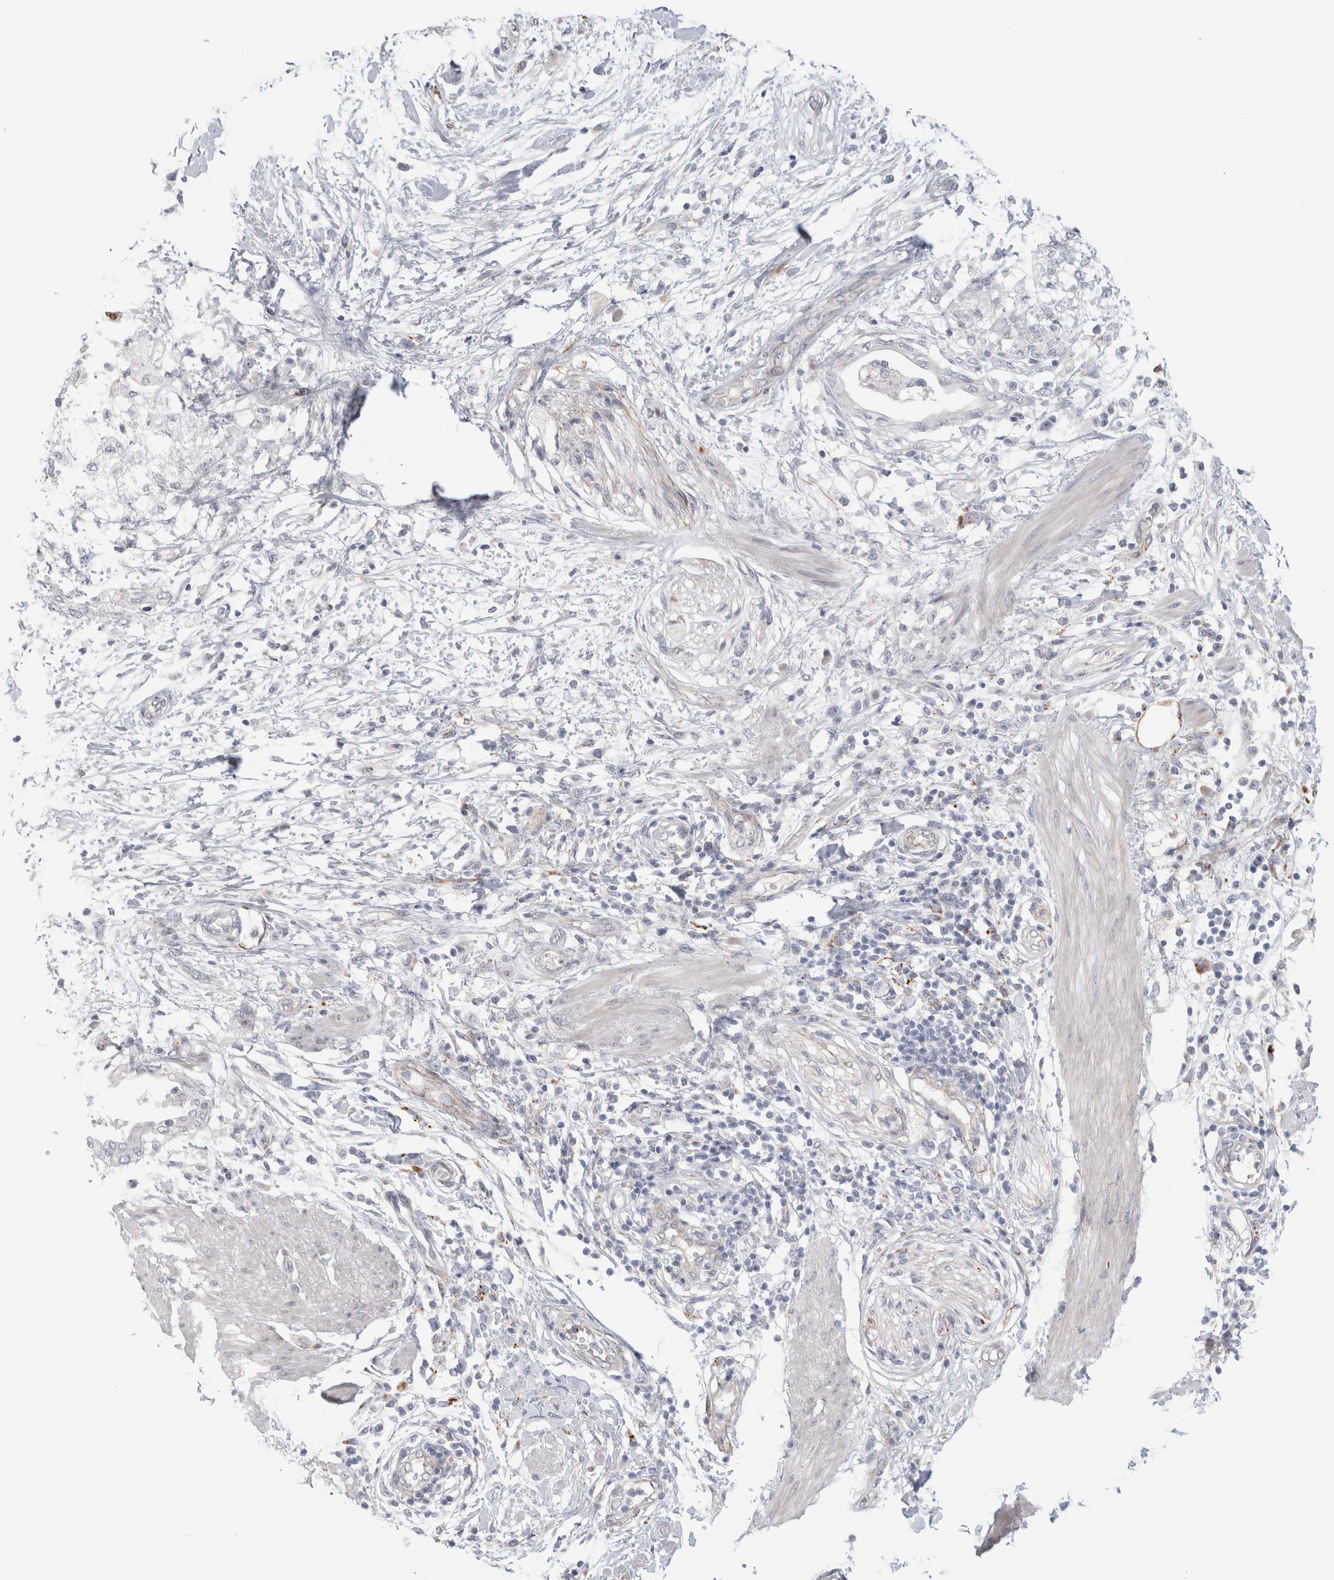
{"staining": {"intensity": "negative", "quantity": "none", "location": "none"}, "tissue": "pancreatic cancer", "cell_type": "Tumor cells", "image_type": "cancer", "snomed": [{"axis": "morphology", "description": "Normal tissue, NOS"}, {"axis": "morphology", "description": "Adenocarcinoma, NOS"}, {"axis": "topography", "description": "Pancreas"}, {"axis": "topography", "description": "Duodenum"}], "caption": "Immunohistochemistry micrograph of adenocarcinoma (pancreatic) stained for a protein (brown), which displays no positivity in tumor cells. (DAB IHC, high magnification).", "gene": "ANKMY1", "patient": {"sex": "female", "age": 60}}